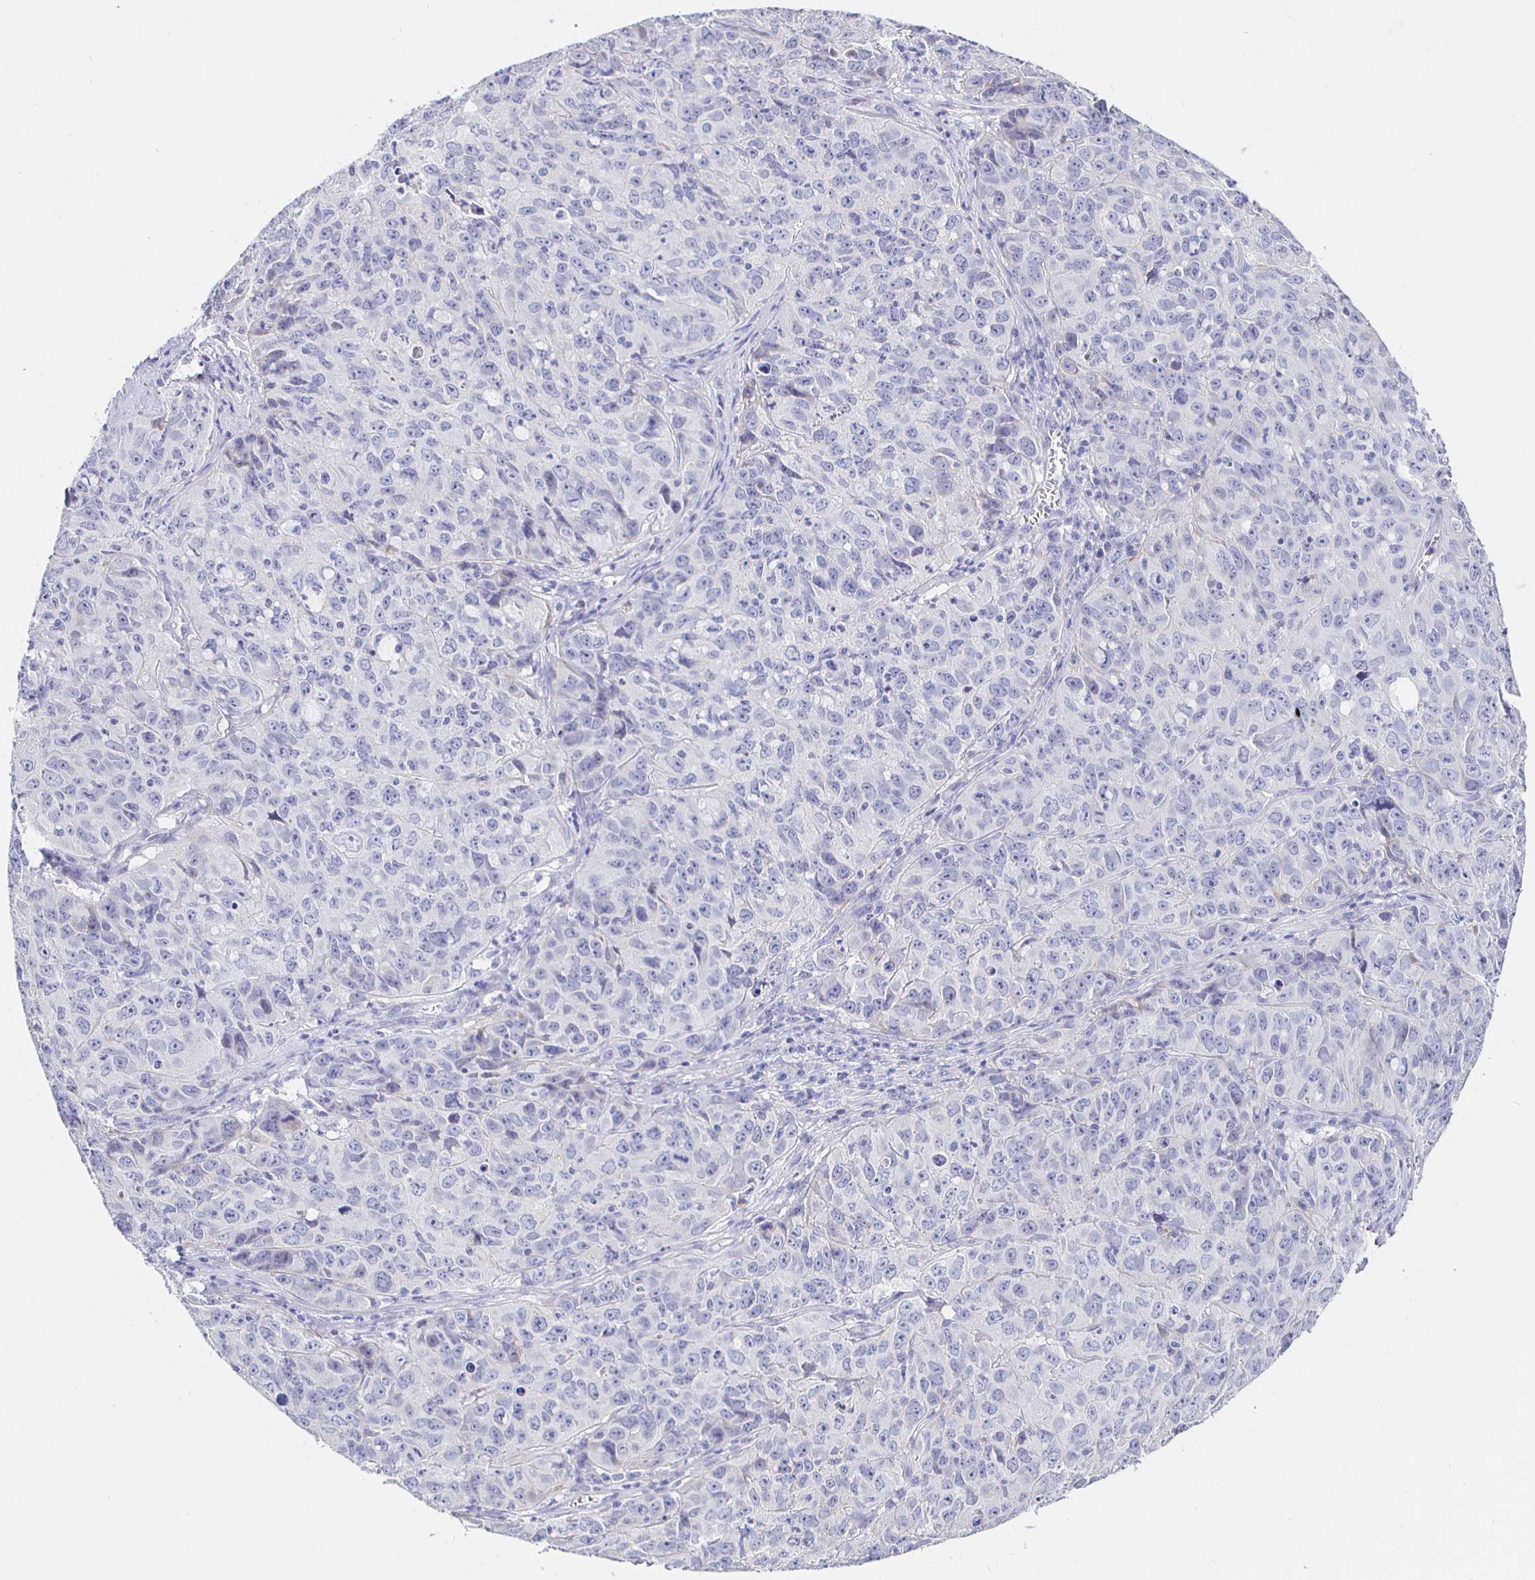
{"staining": {"intensity": "negative", "quantity": "none", "location": "none"}, "tissue": "cervical cancer", "cell_type": "Tumor cells", "image_type": "cancer", "snomed": [{"axis": "morphology", "description": "Squamous cell carcinoma, NOS"}, {"axis": "topography", "description": "Cervix"}], "caption": "High power microscopy histopathology image of an immunohistochemistry image of squamous cell carcinoma (cervical), revealing no significant positivity in tumor cells.", "gene": "CR2", "patient": {"sex": "female", "age": 28}}